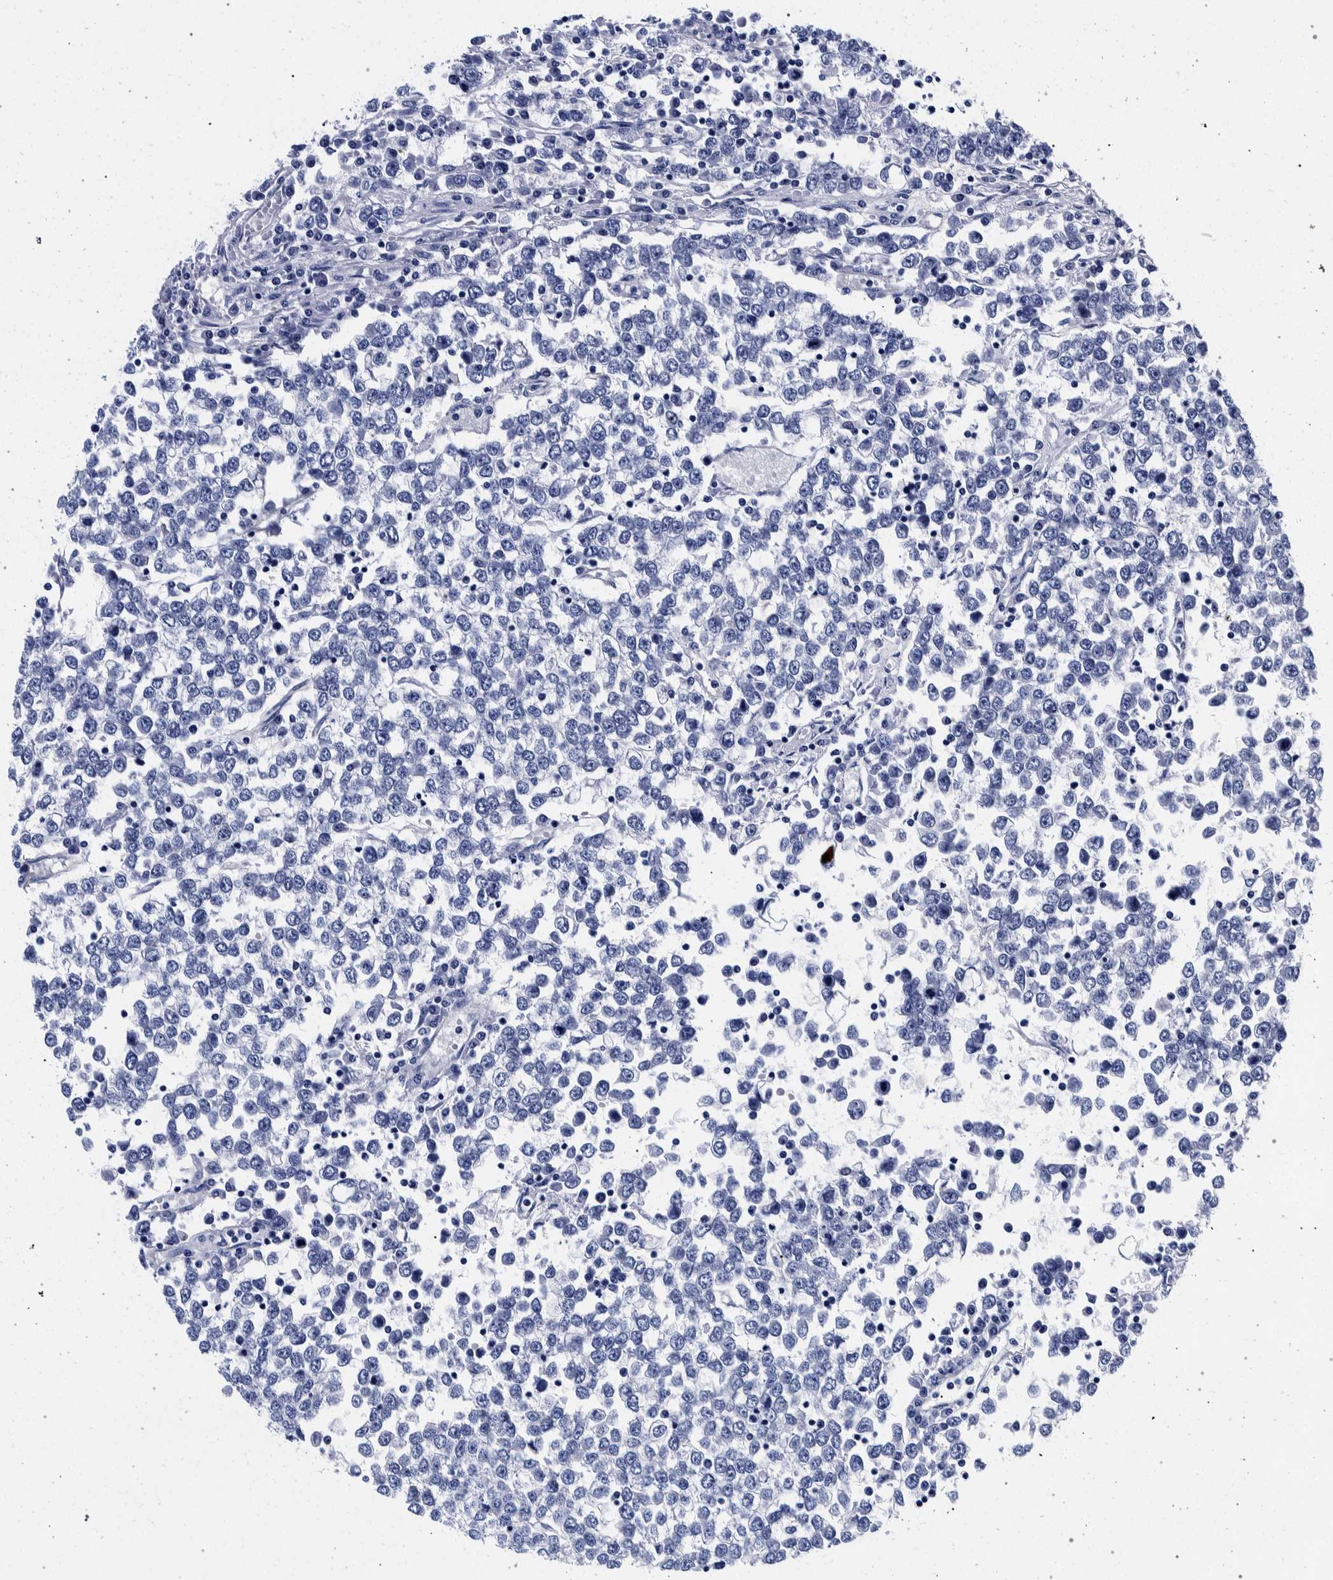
{"staining": {"intensity": "negative", "quantity": "none", "location": "none"}, "tissue": "testis cancer", "cell_type": "Tumor cells", "image_type": "cancer", "snomed": [{"axis": "morphology", "description": "Seminoma, NOS"}, {"axis": "topography", "description": "Testis"}], "caption": "Immunohistochemistry of testis cancer (seminoma) shows no staining in tumor cells.", "gene": "NIBAN2", "patient": {"sex": "male", "age": 65}}